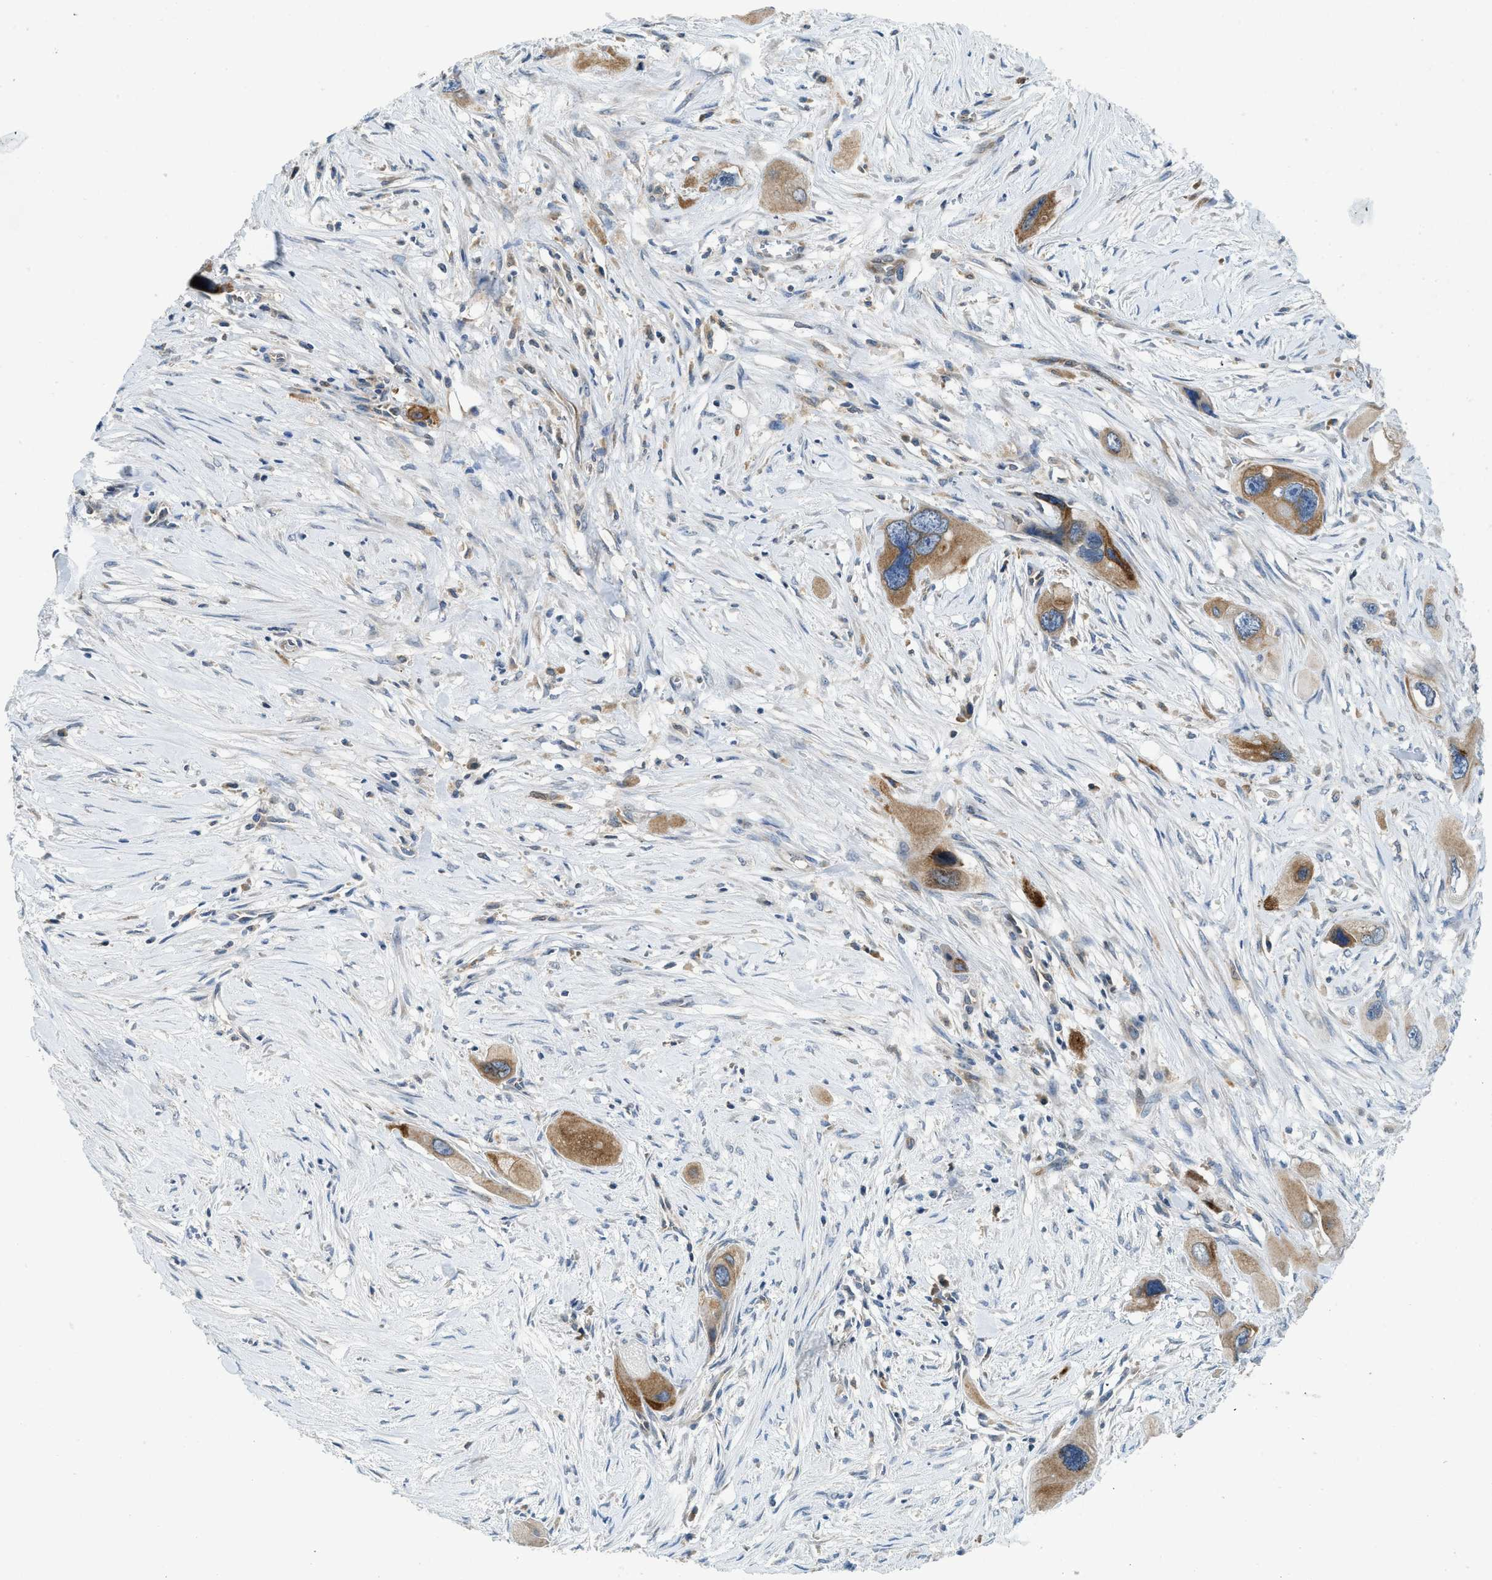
{"staining": {"intensity": "moderate", "quantity": ">75%", "location": "cytoplasmic/membranous"}, "tissue": "pancreatic cancer", "cell_type": "Tumor cells", "image_type": "cancer", "snomed": [{"axis": "morphology", "description": "Adenocarcinoma, NOS"}, {"axis": "topography", "description": "Pancreas"}], "caption": "Immunohistochemical staining of pancreatic cancer displays medium levels of moderate cytoplasmic/membranous expression in approximately >75% of tumor cells. The staining was performed using DAB (3,3'-diaminobenzidine), with brown indicating positive protein expression. Nuclei are stained blue with hematoxylin.", "gene": "BCAP31", "patient": {"sex": "male", "age": 73}}